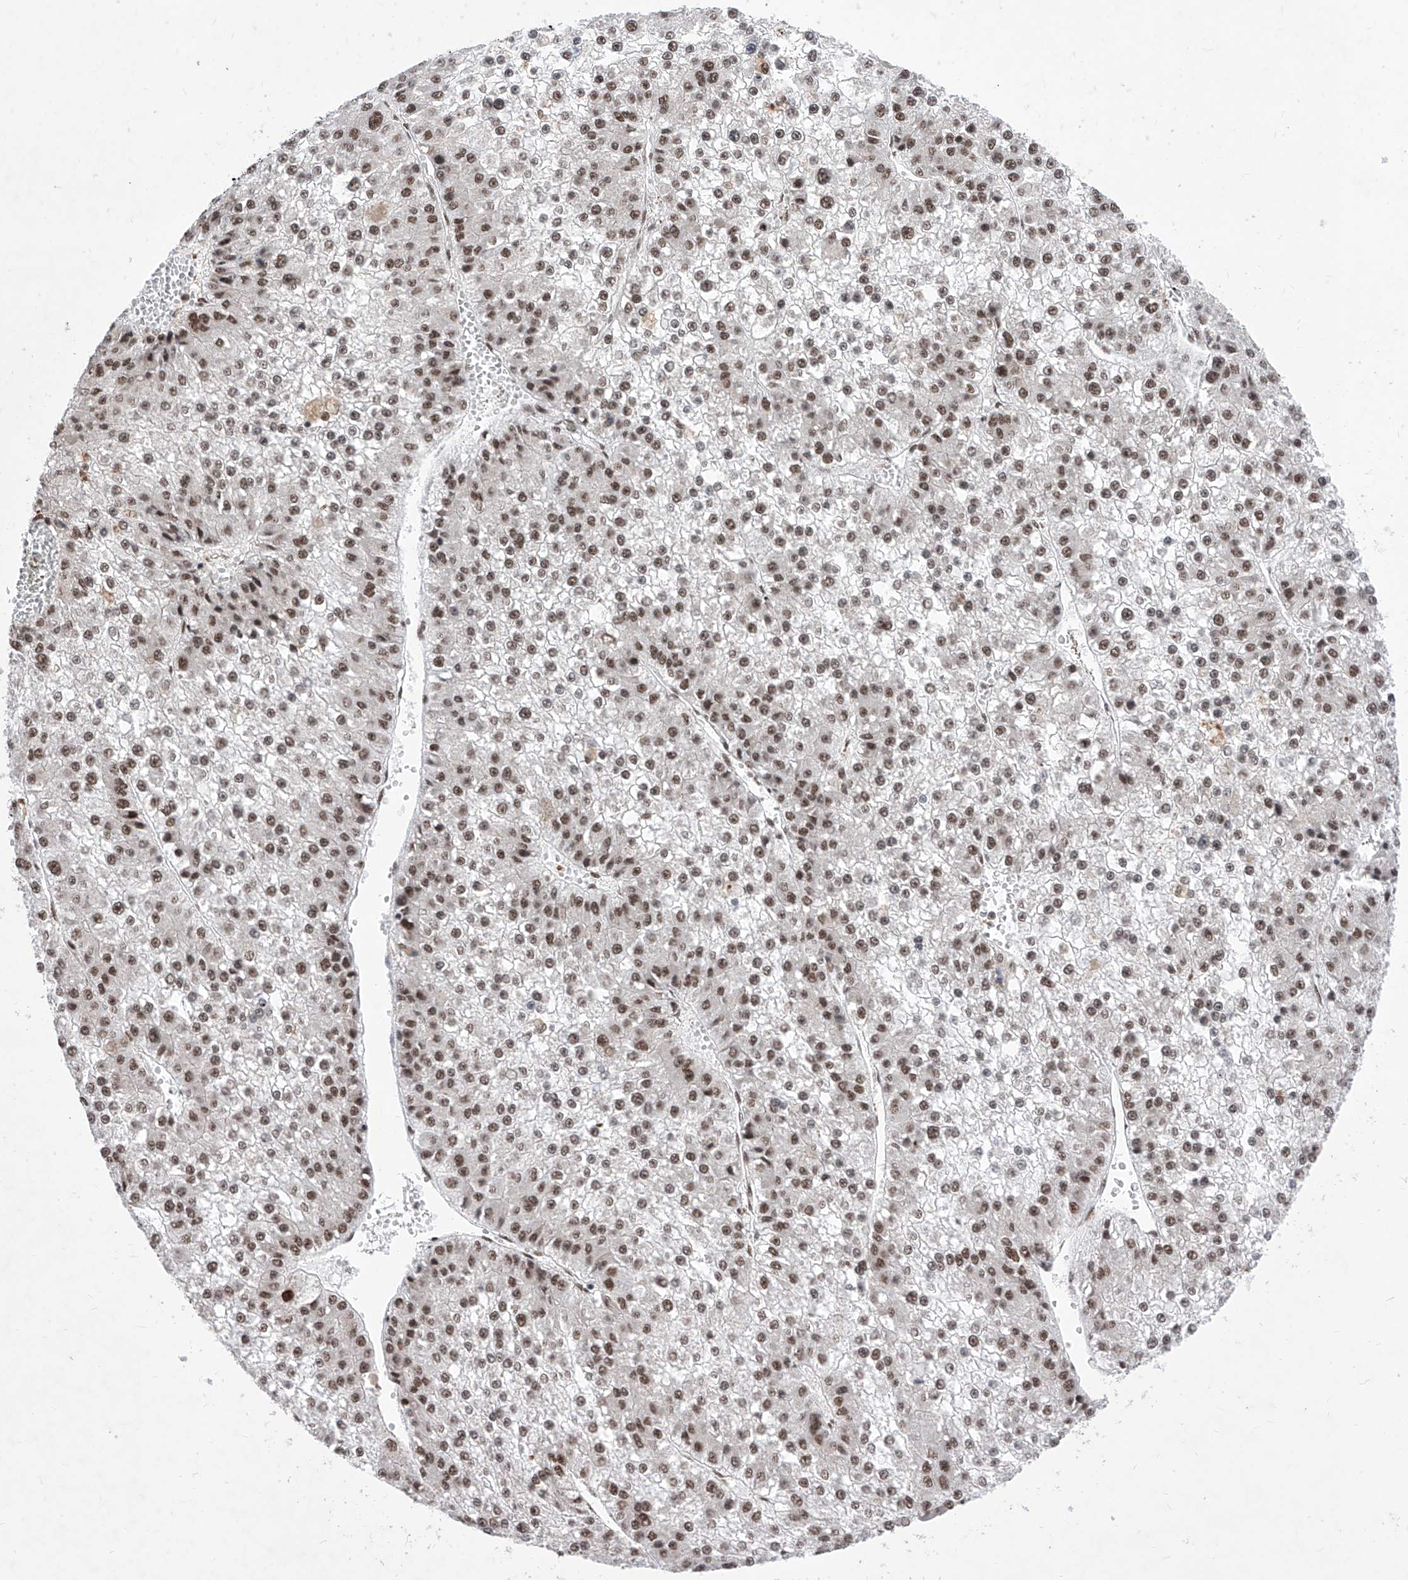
{"staining": {"intensity": "moderate", "quantity": ">75%", "location": "nuclear"}, "tissue": "liver cancer", "cell_type": "Tumor cells", "image_type": "cancer", "snomed": [{"axis": "morphology", "description": "Carcinoma, Hepatocellular, NOS"}, {"axis": "topography", "description": "Liver"}], "caption": "Tumor cells demonstrate moderate nuclear staining in approximately >75% of cells in liver cancer (hepatocellular carcinoma).", "gene": "PHF5A", "patient": {"sex": "female", "age": 73}}